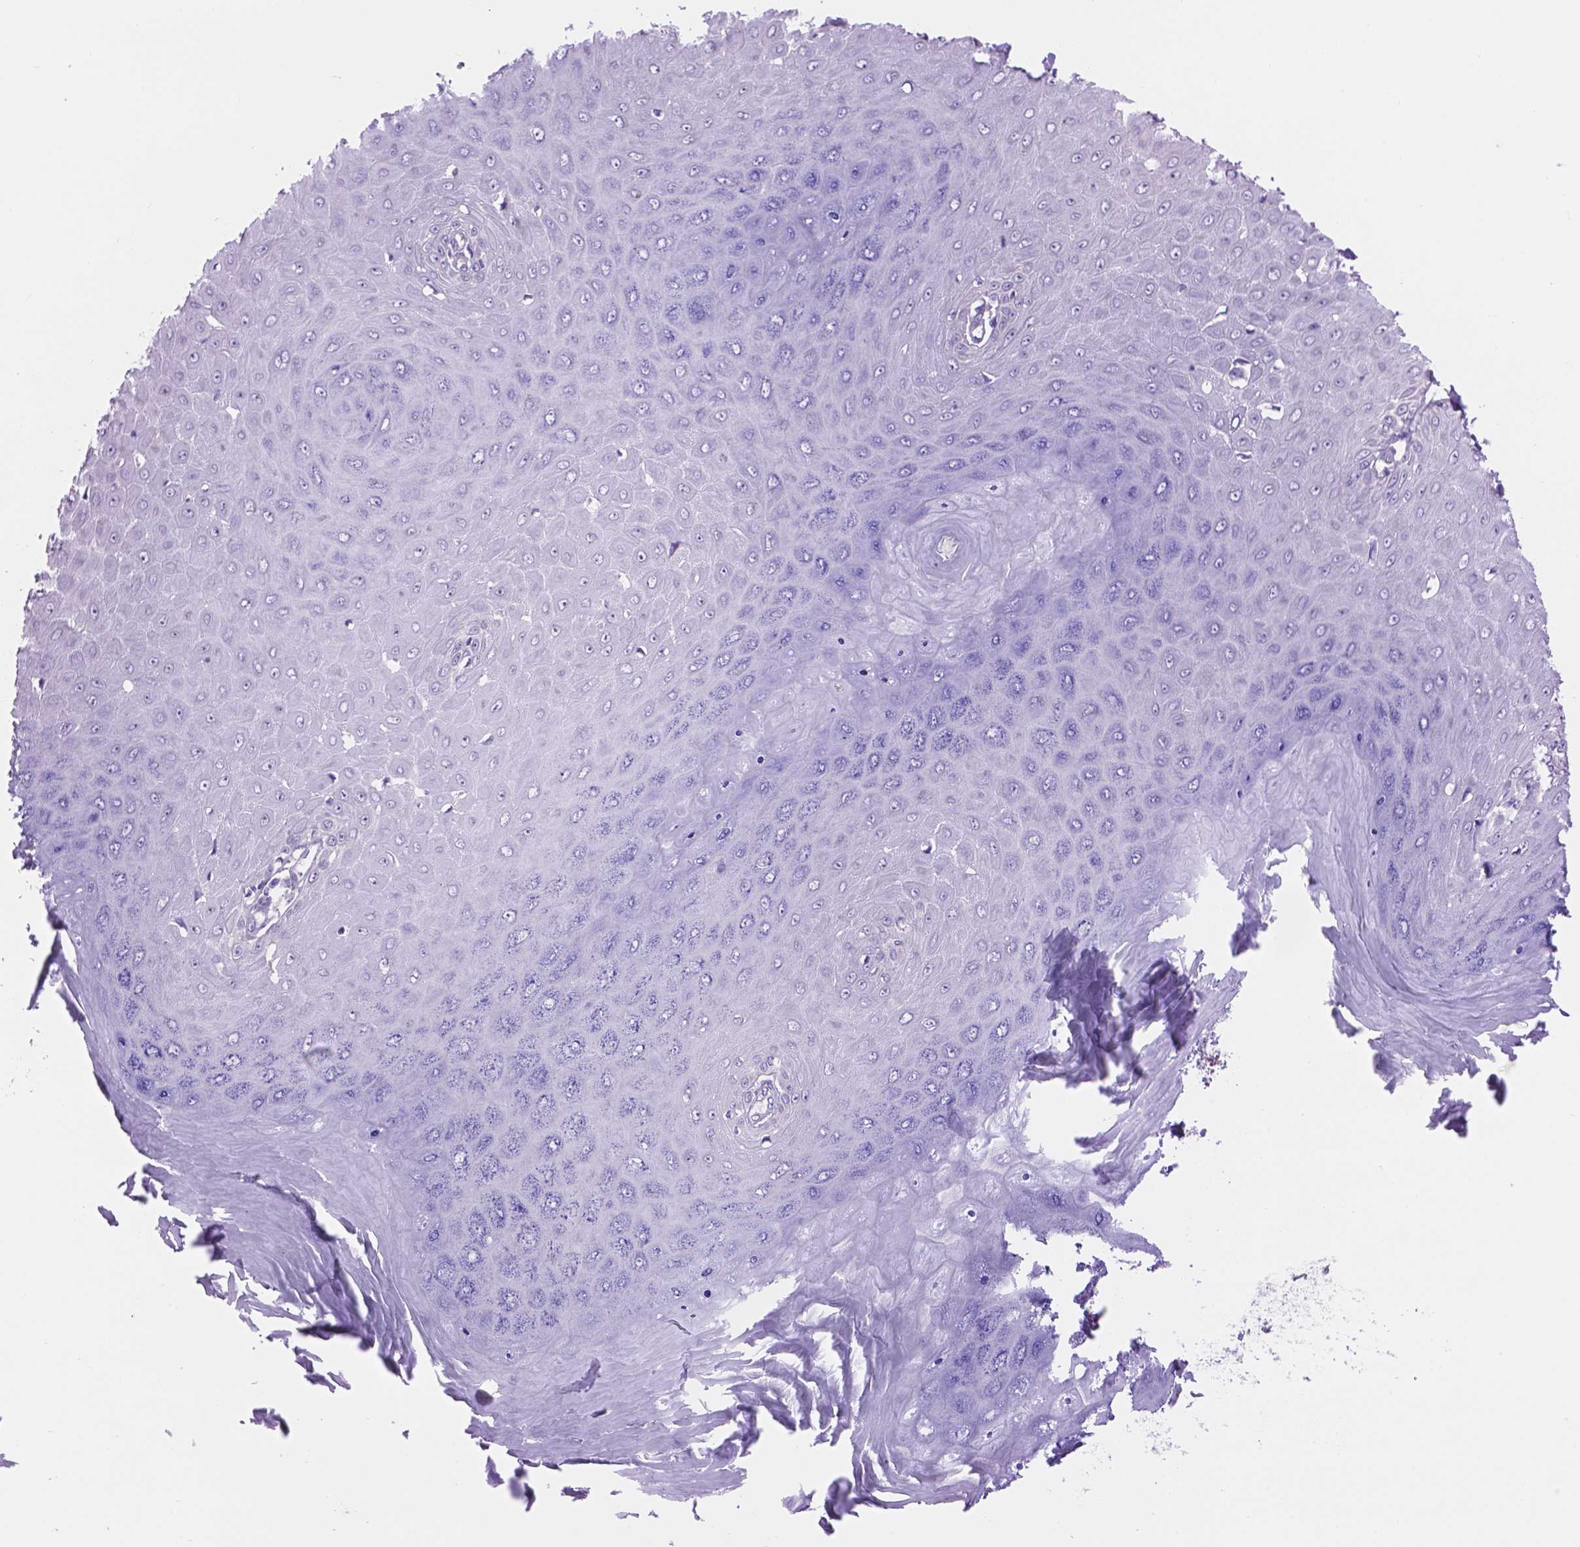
{"staining": {"intensity": "negative", "quantity": "none", "location": "none"}, "tissue": "skin cancer", "cell_type": "Tumor cells", "image_type": "cancer", "snomed": [{"axis": "morphology", "description": "Squamous cell carcinoma, NOS"}, {"axis": "topography", "description": "Skin"}], "caption": "There is no significant positivity in tumor cells of skin squamous cell carcinoma.", "gene": "SPDYA", "patient": {"sex": "male", "age": 70}}